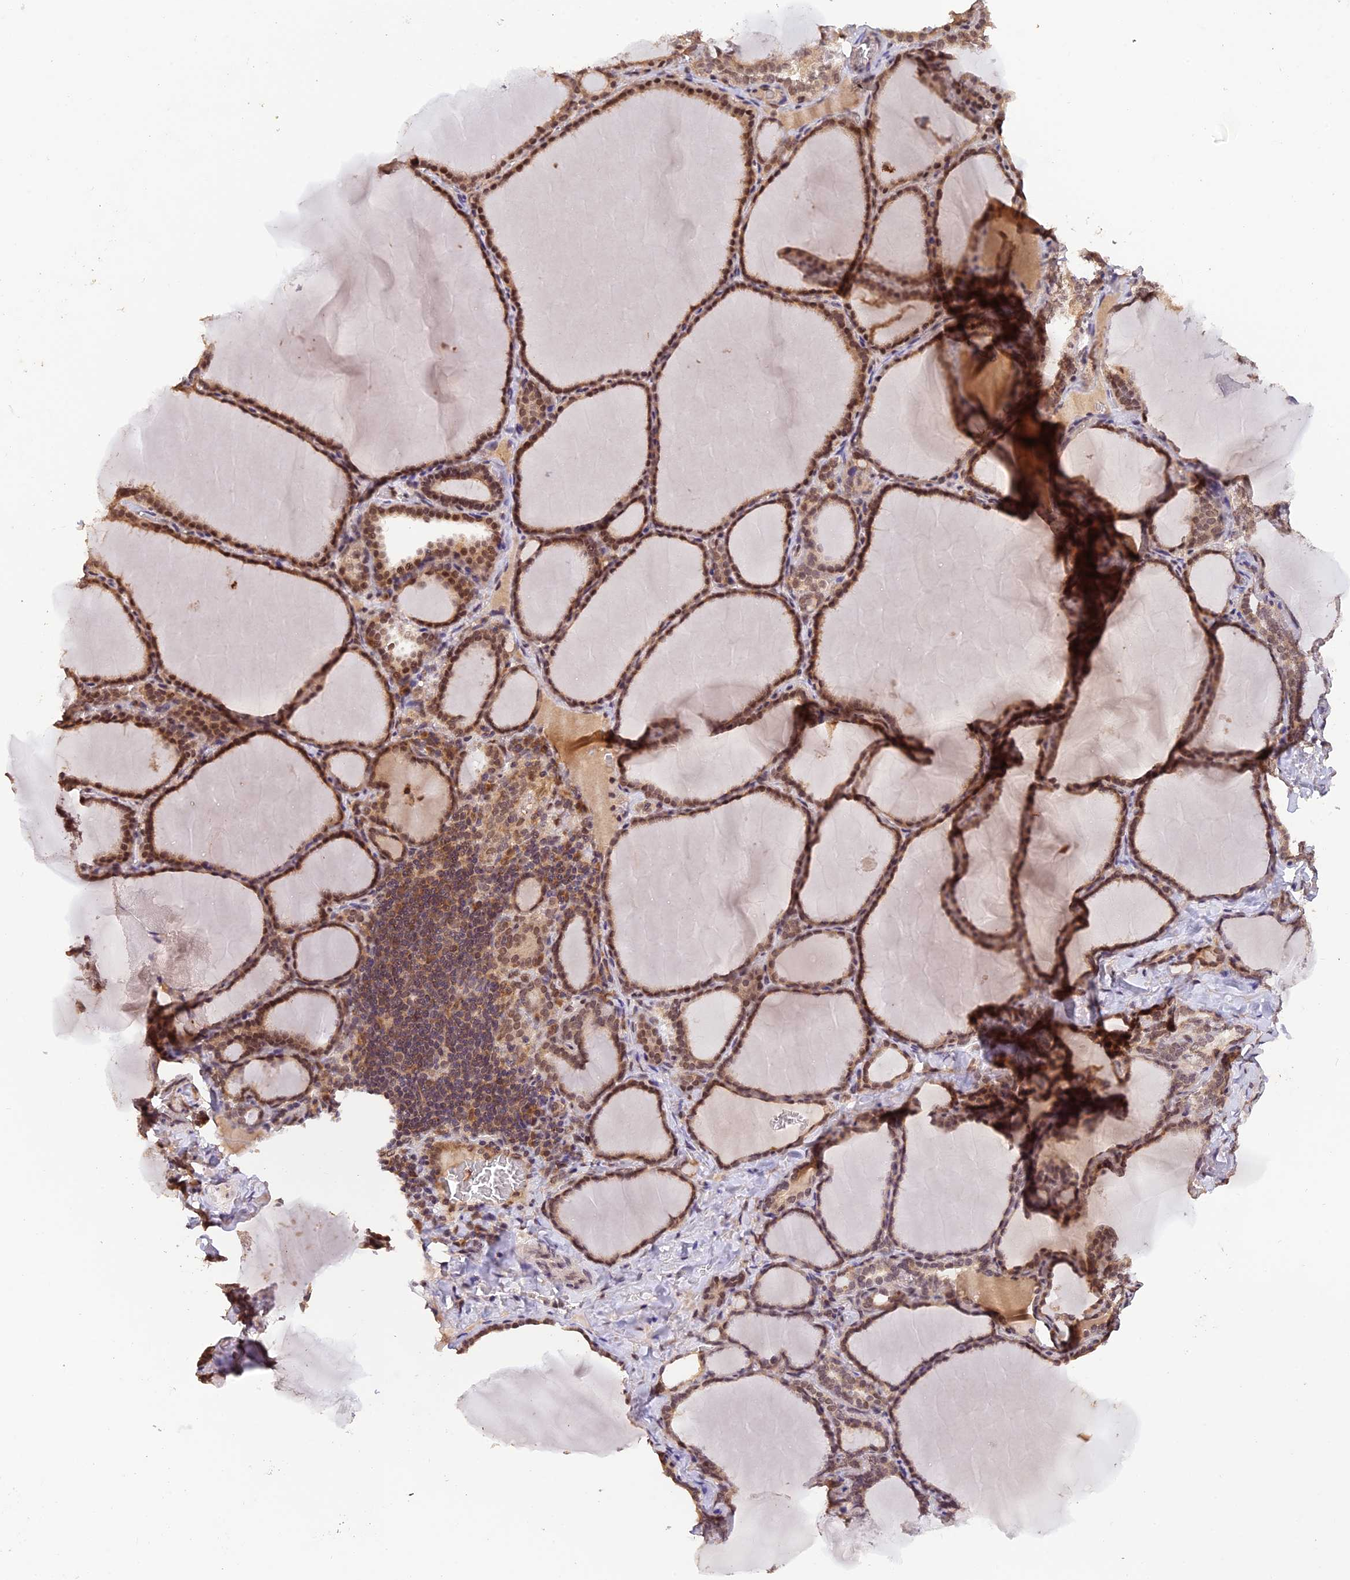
{"staining": {"intensity": "moderate", "quantity": ">75%", "location": "cytoplasmic/membranous,nuclear"}, "tissue": "thyroid gland", "cell_type": "Glandular cells", "image_type": "normal", "snomed": [{"axis": "morphology", "description": "Normal tissue, NOS"}, {"axis": "topography", "description": "Thyroid gland"}], "caption": "This image demonstrates immunohistochemistry (IHC) staining of normal thyroid gland, with medium moderate cytoplasmic/membranous,nuclear positivity in about >75% of glandular cells.", "gene": "ZNF436", "patient": {"sex": "female", "age": 39}}